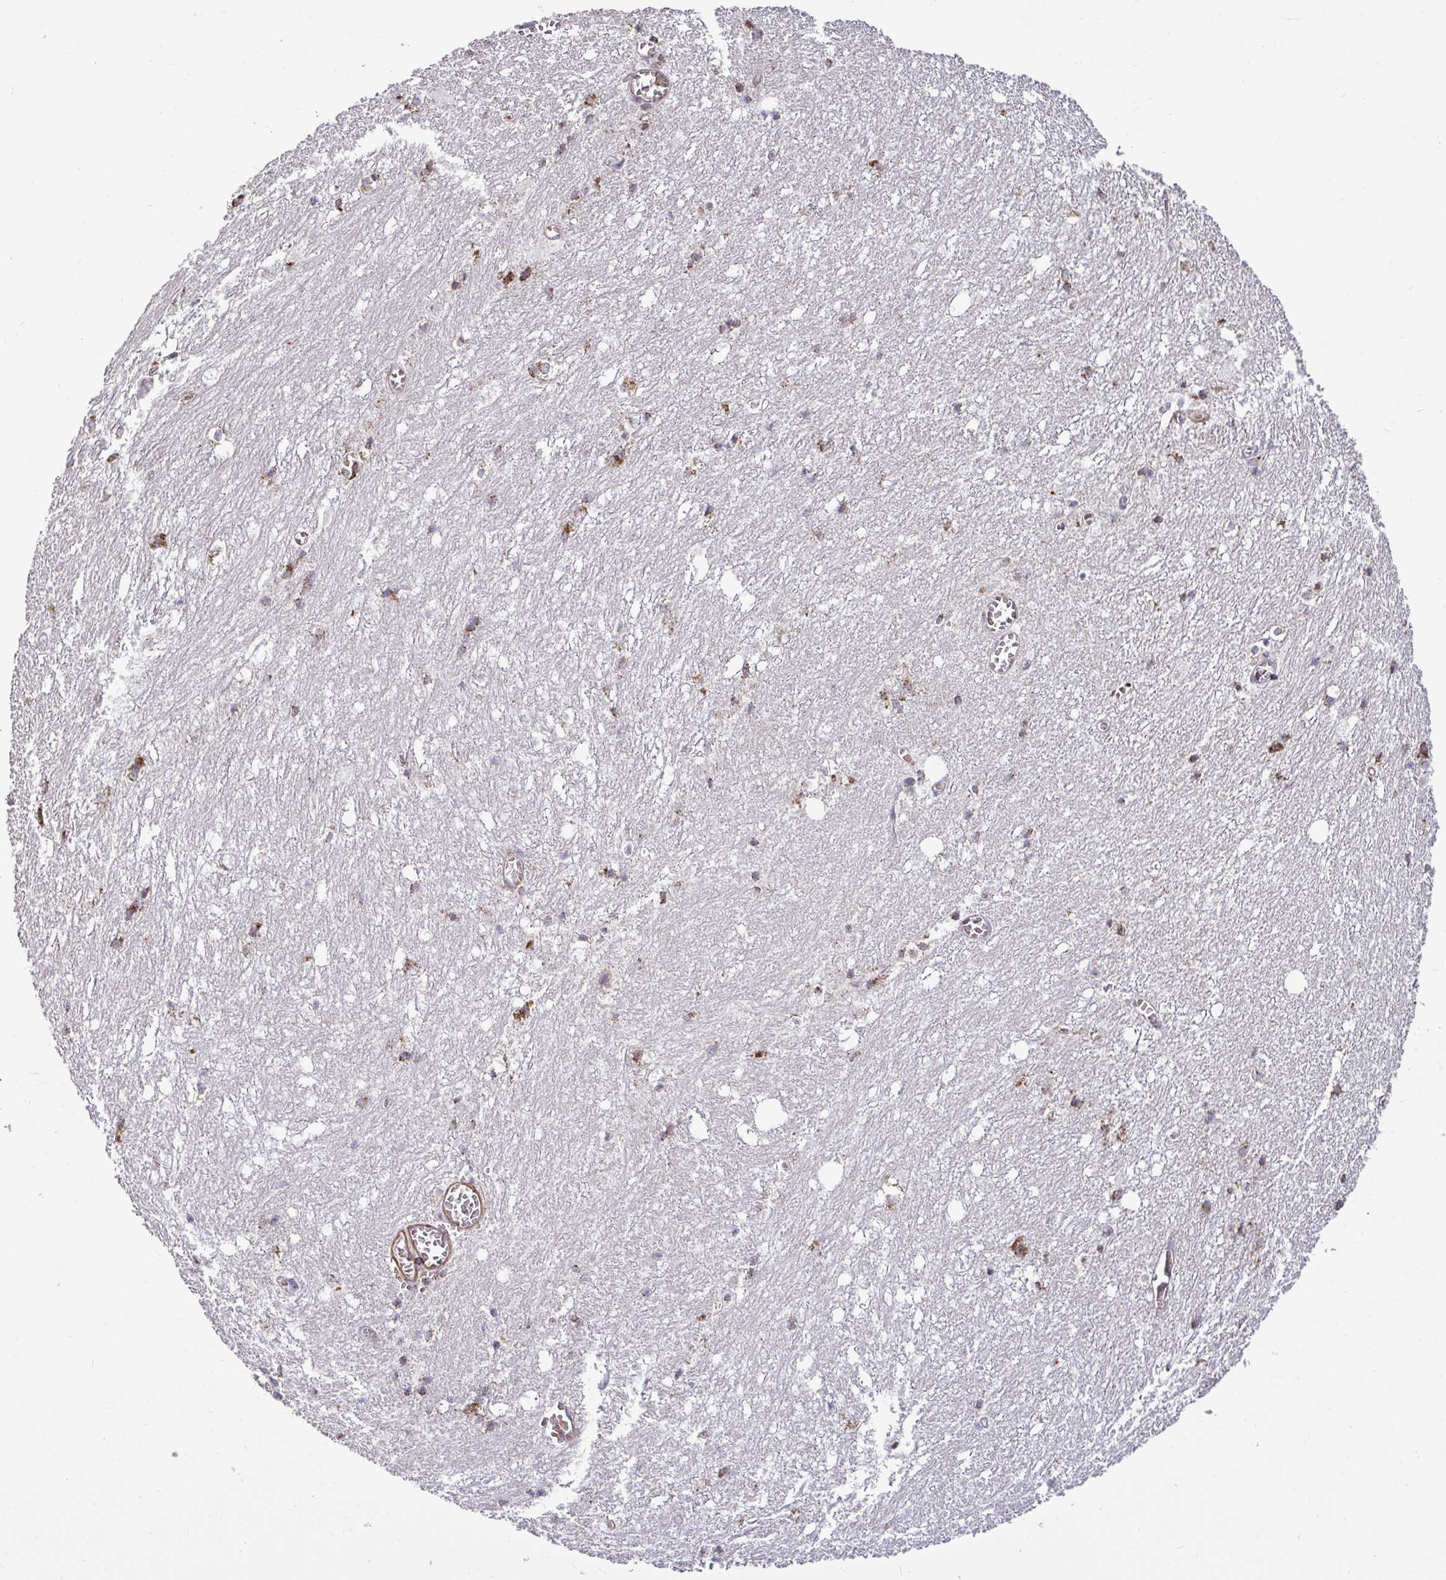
{"staining": {"intensity": "moderate", "quantity": "25%-75%", "location": "cytoplasmic/membranous"}, "tissue": "hippocampus", "cell_type": "Glial cells", "image_type": "normal", "snomed": [{"axis": "morphology", "description": "Normal tissue, NOS"}, {"axis": "topography", "description": "Hippocampus"}], "caption": "Protein expression analysis of normal hippocampus demonstrates moderate cytoplasmic/membranous positivity in about 25%-75% of glial cells. The staining was performed using DAB (3,3'-diaminobenzidine), with brown indicating positive protein expression. Nuclei are stained blue with hematoxylin.", "gene": "SPRY1", "patient": {"sex": "female", "age": 52}}